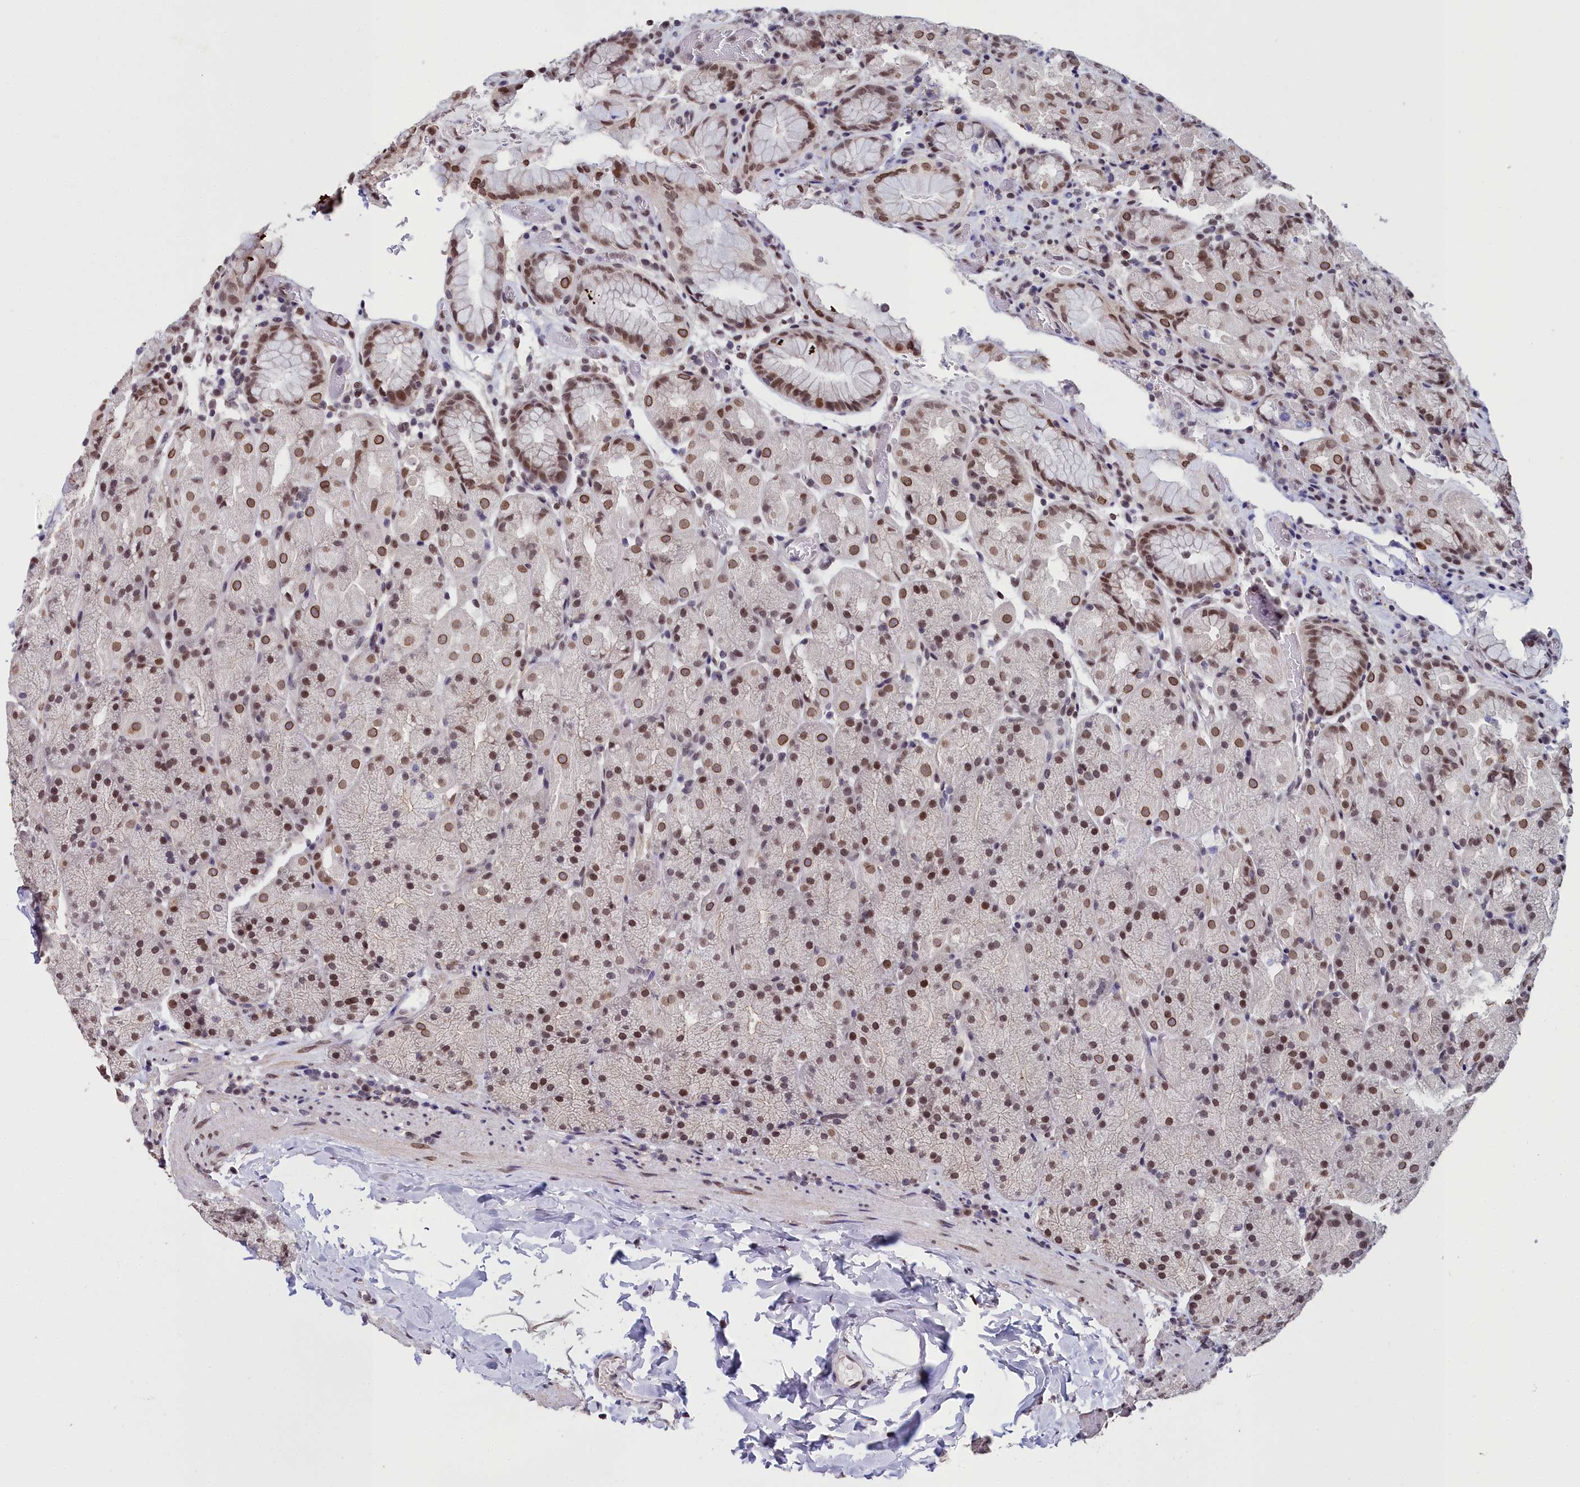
{"staining": {"intensity": "moderate", "quantity": ">75%", "location": "nuclear"}, "tissue": "stomach", "cell_type": "Glandular cells", "image_type": "normal", "snomed": [{"axis": "morphology", "description": "Normal tissue, NOS"}, {"axis": "topography", "description": "Stomach, upper"}, {"axis": "topography", "description": "Stomach, lower"}], "caption": "Moderate nuclear staining is appreciated in about >75% of glandular cells in benign stomach. (DAB = brown stain, brightfield microscopy at high magnification).", "gene": "CCDC97", "patient": {"sex": "male", "age": 67}}